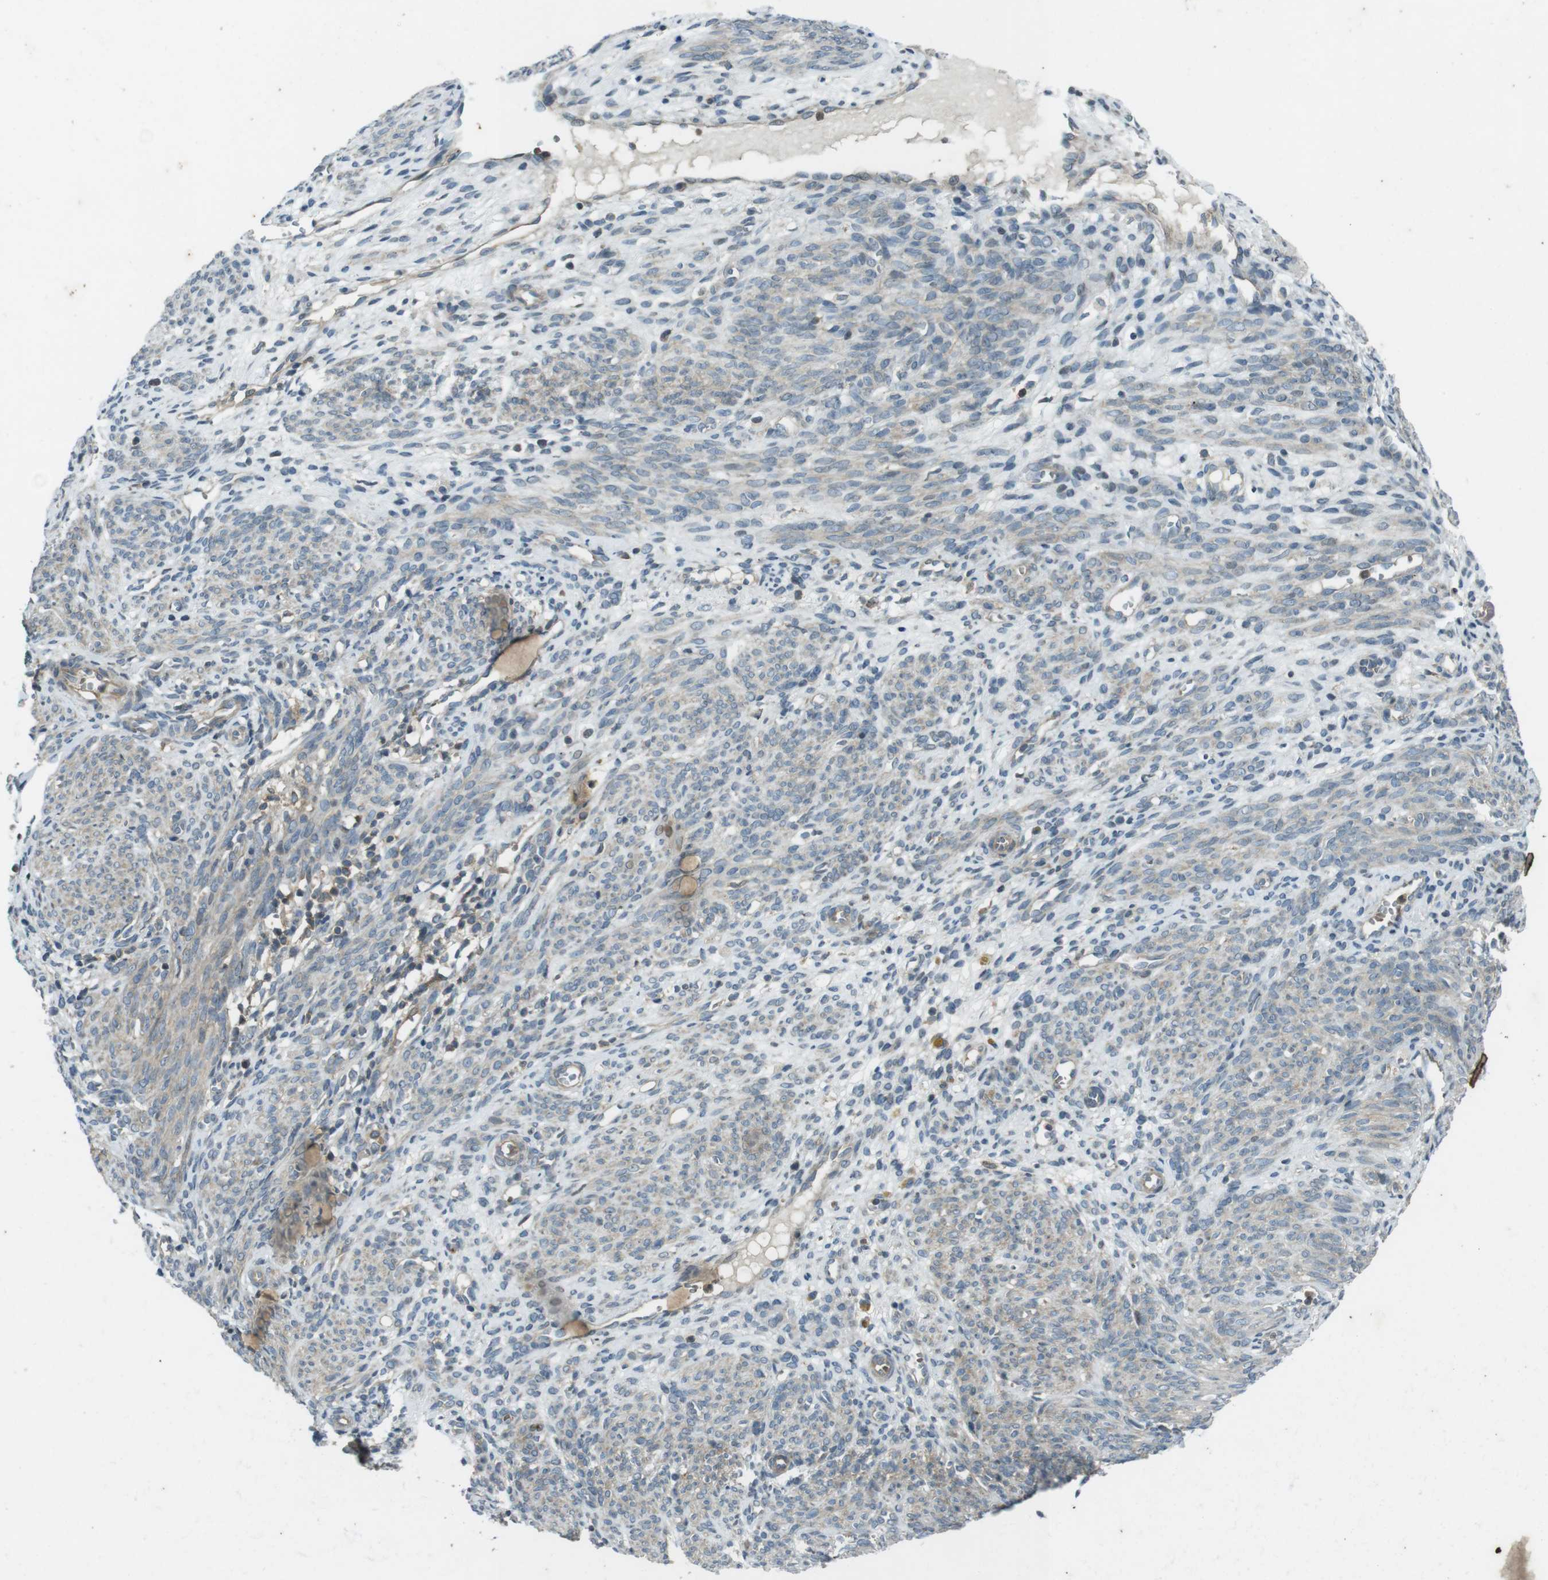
{"staining": {"intensity": "weak", "quantity": "25%-75%", "location": "cytoplasmic/membranous"}, "tissue": "endometrium", "cell_type": "Cells in endometrial stroma", "image_type": "normal", "snomed": [{"axis": "morphology", "description": "Normal tissue, NOS"}, {"axis": "morphology", "description": "Adenocarcinoma, NOS"}, {"axis": "topography", "description": "Endometrium"}, {"axis": "topography", "description": "Ovary"}], "caption": "Immunohistochemical staining of benign human endometrium exhibits low levels of weak cytoplasmic/membranous staining in approximately 25%-75% of cells in endometrial stroma.", "gene": "ZYX", "patient": {"sex": "female", "age": 68}}